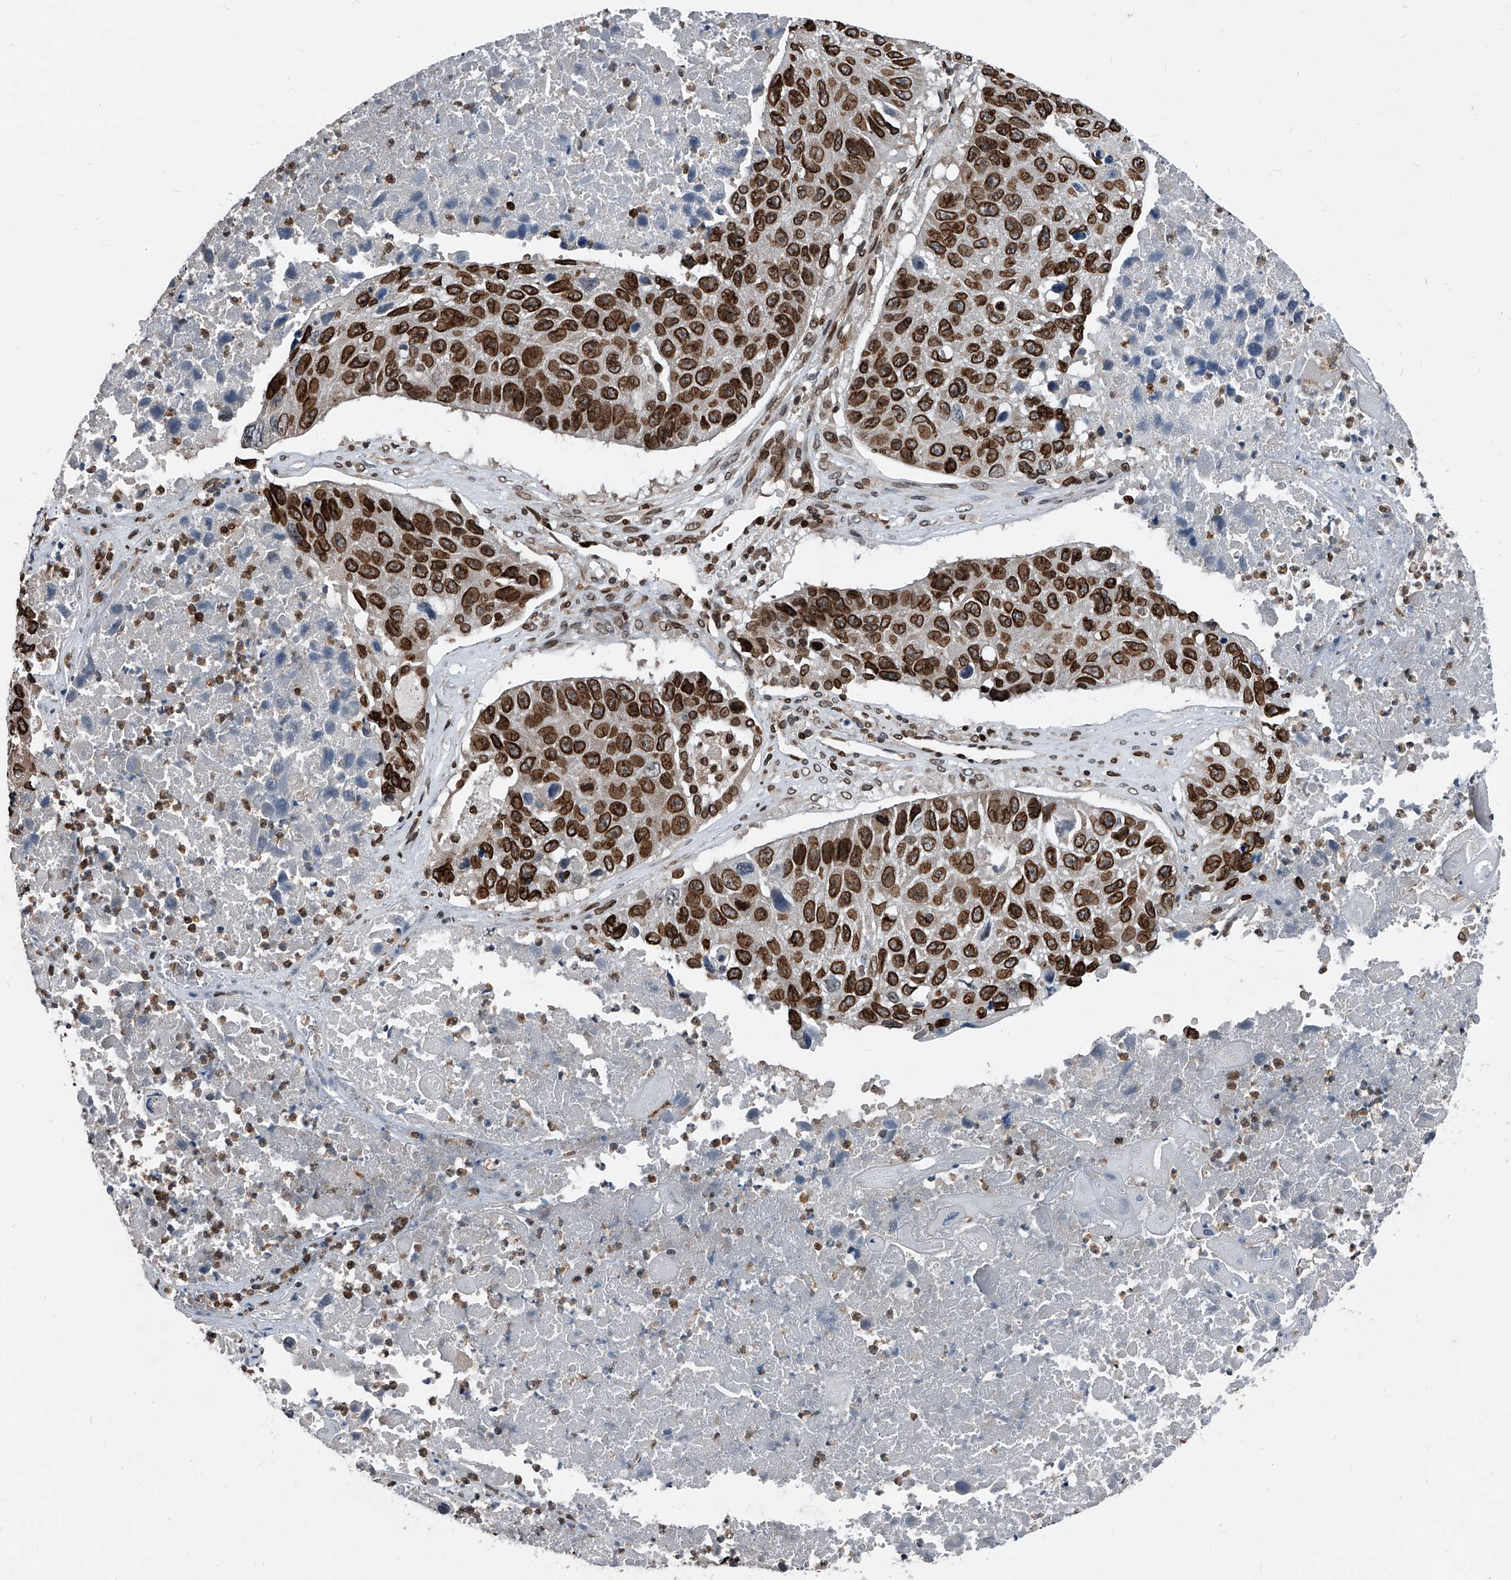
{"staining": {"intensity": "strong", "quantity": ">75%", "location": "cytoplasmic/membranous,nuclear"}, "tissue": "lung cancer", "cell_type": "Tumor cells", "image_type": "cancer", "snomed": [{"axis": "morphology", "description": "Squamous cell carcinoma, NOS"}, {"axis": "topography", "description": "Lung"}], "caption": "Brown immunohistochemical staining in squamous cell carcinoma (lung) reveals strong cytoplasmic/membranous and nuclear staining in approximately >75% of tumor cells. (DAB IHC with brightfield microscopy, high magnification).", "gene": "PHF20", "patient": {"sex": "male", "age": 61}}